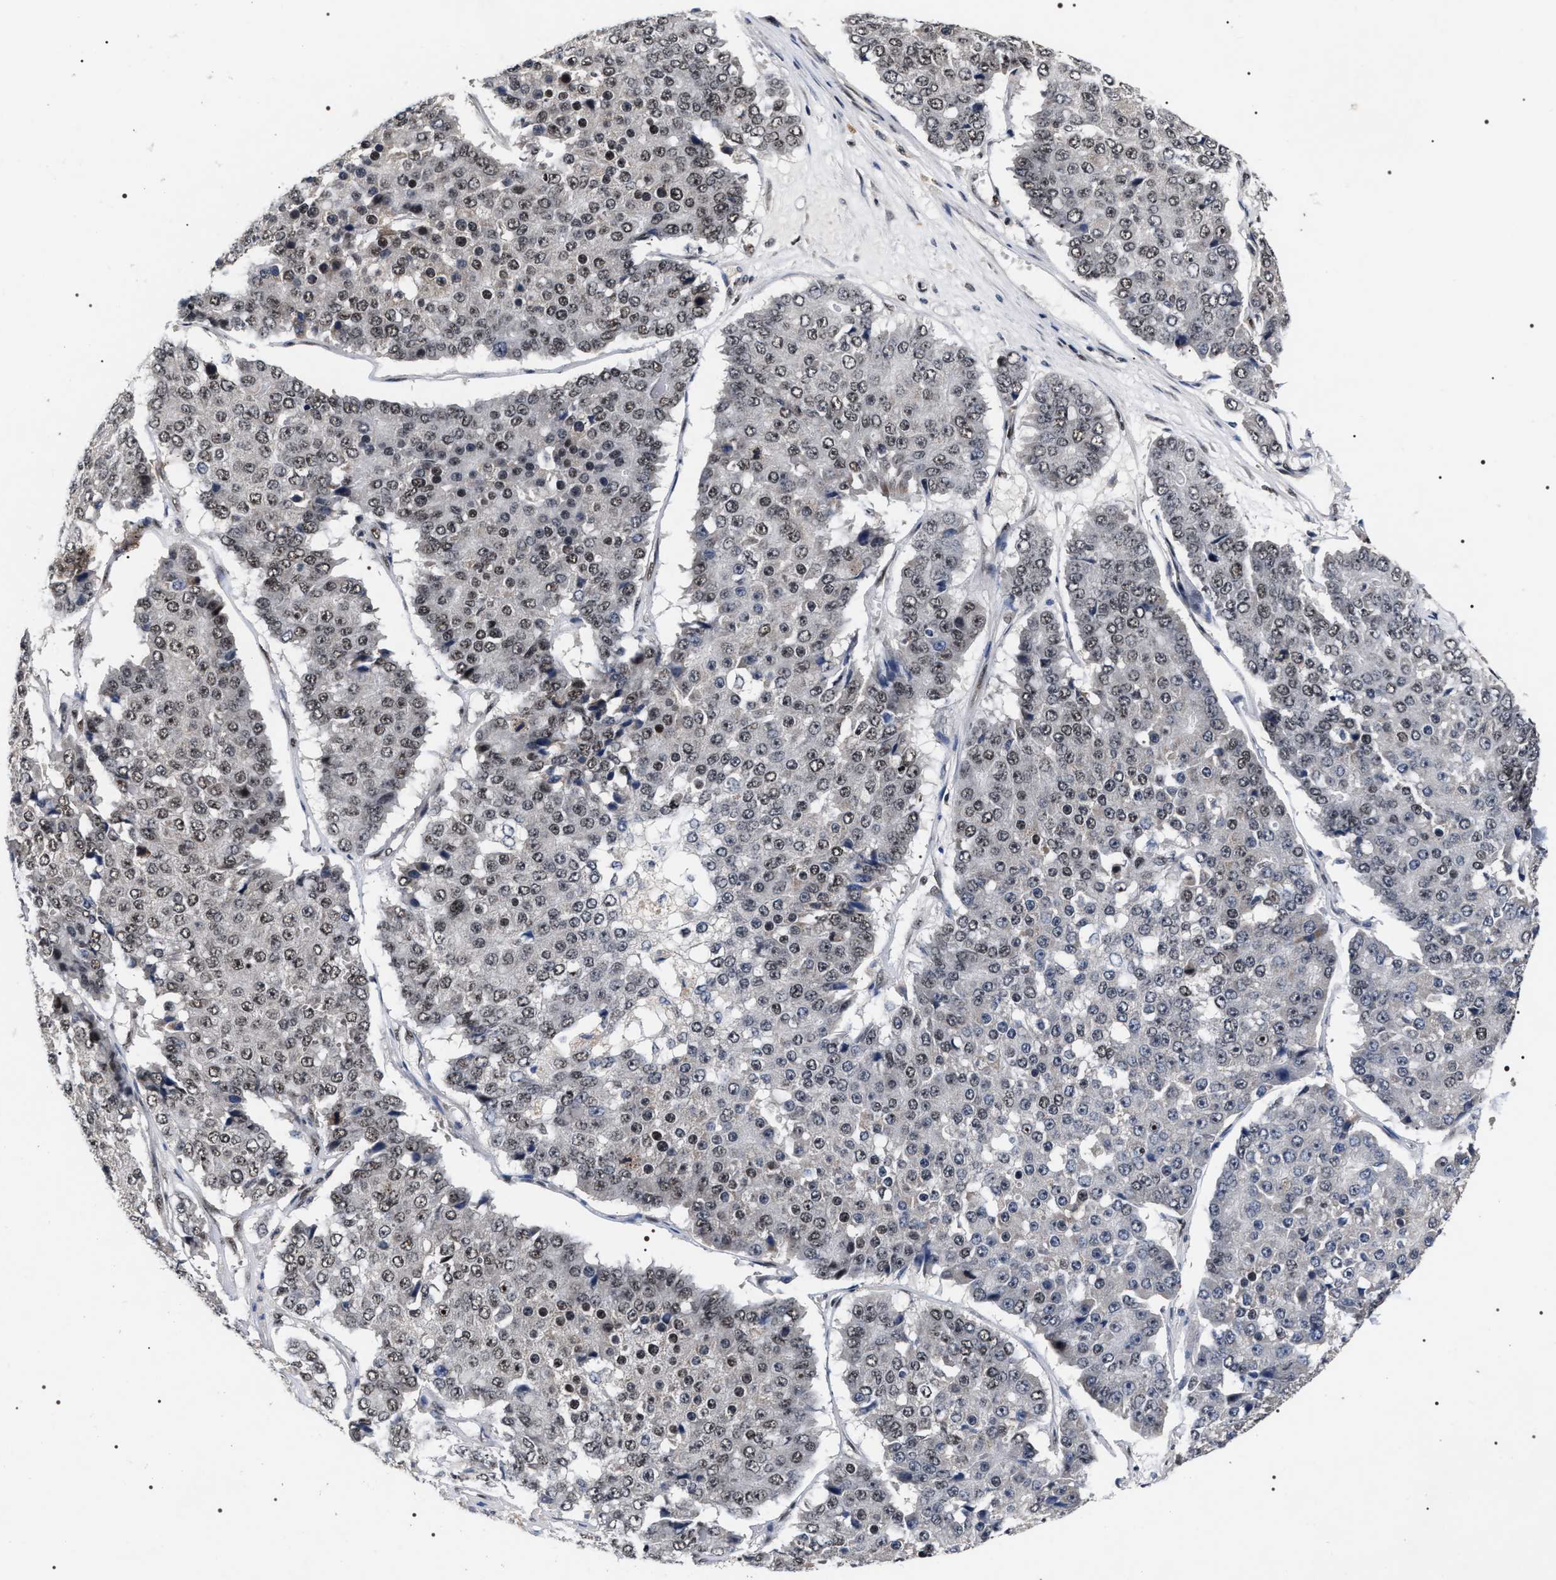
{"staining": {"intensity": "moderate", "quantity": "25%-75%", "location": "nuclear"}, "tissue": "pancreatic cancer", "cell_type": "Tumor cells", "image_type": "cancer", "snomed": [{"axis": "morphology", "description": "Adenocarcinoma, NOS"}, {"axis": "topography", "description": "Pancreas"}], "caption": "DAB immunohistochemical staining of human pancreatic cancer demonstrates moderate nuclear protein expression in about 25%-75% of tumor cells. (IHC, brightfield microscopy, high magnification).", "gene": "RRP1B", "patient": {"sex": "male", "age": 50}}